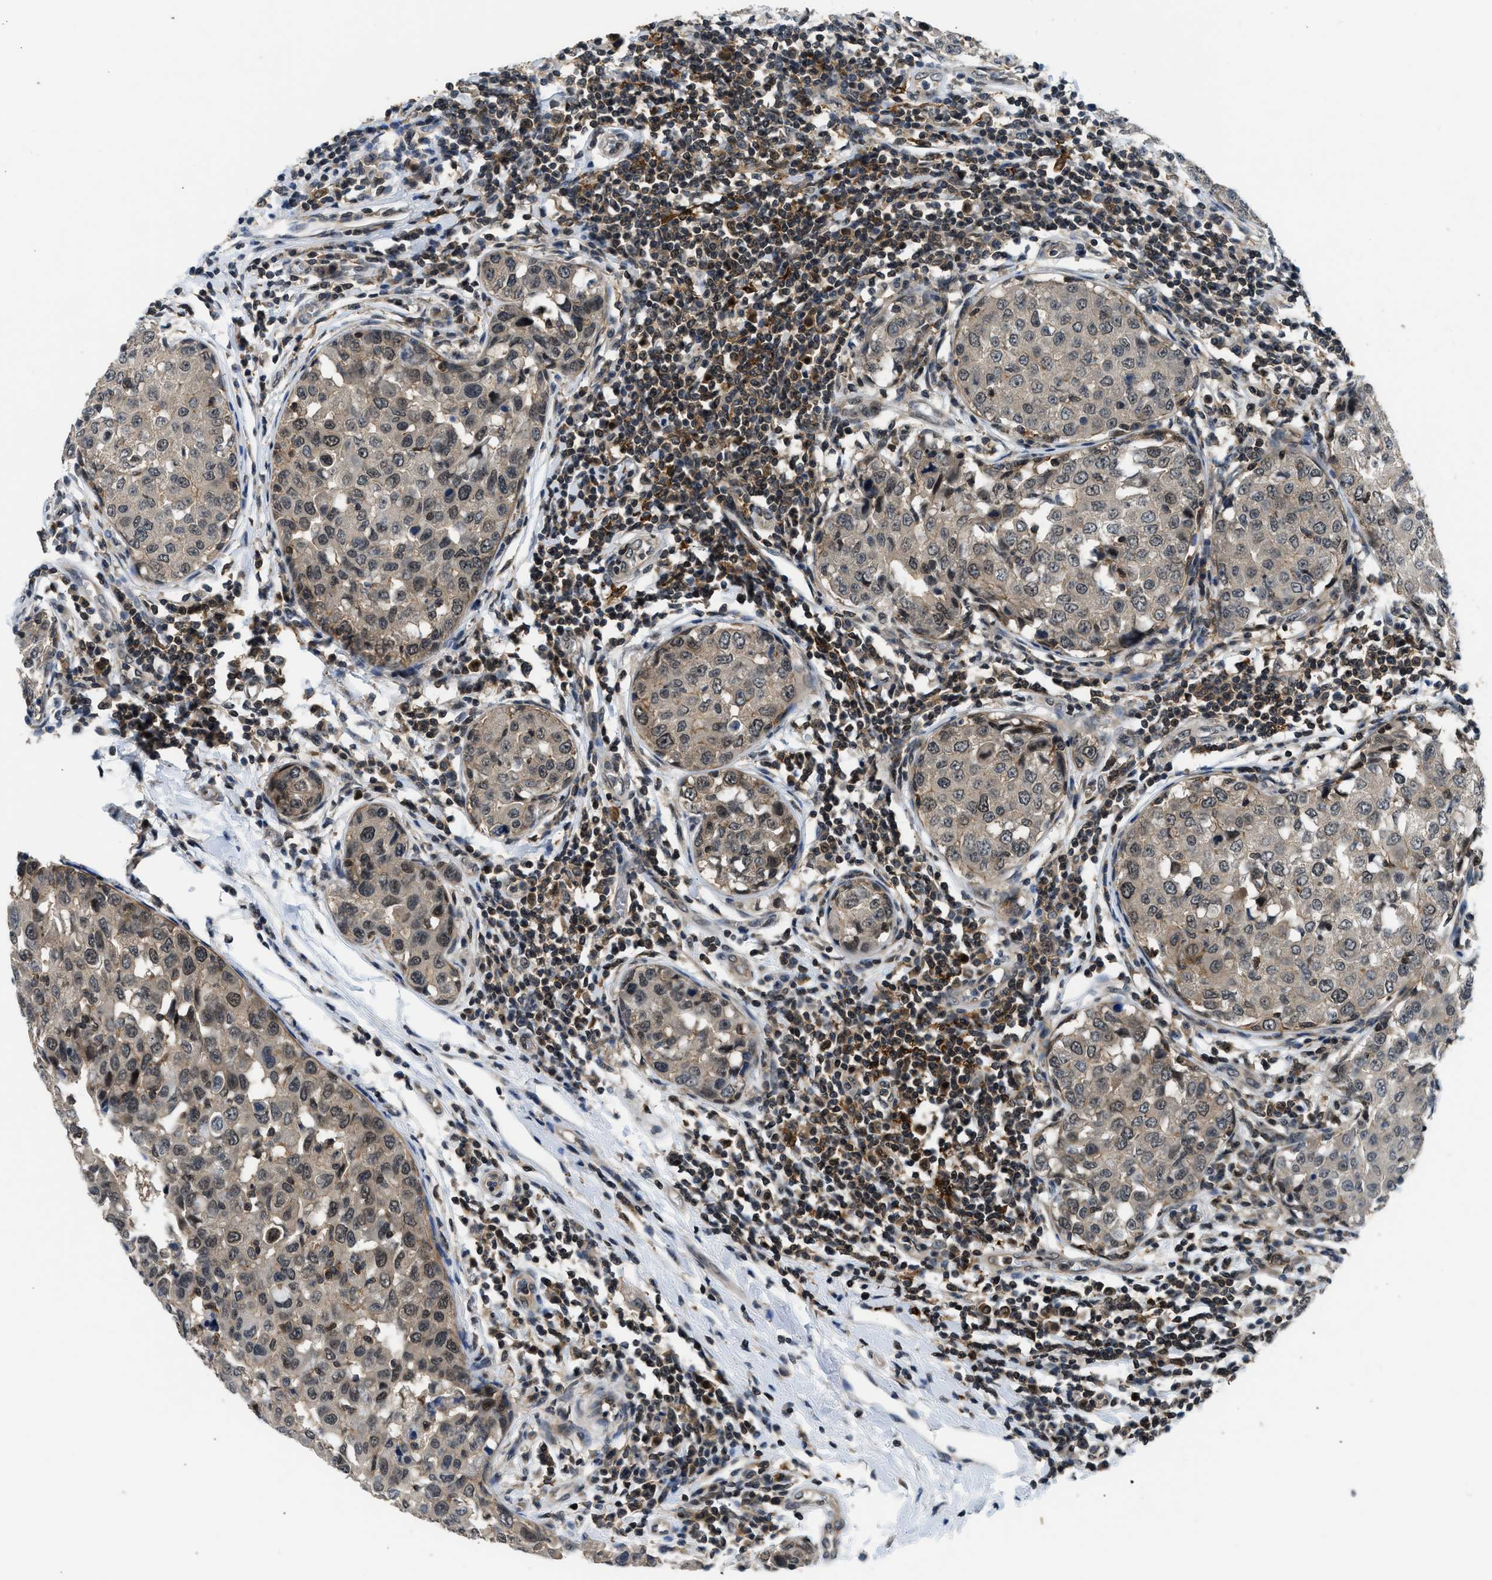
{"staining": {"intensity": "weak", "quantity": "25%-75%", "location": "cytoplasmic/membranous,nuclear"}, "tissue": "breast cancer", "cell_type": "Tumor cells", "image_type": "cancer", "snomed": [{"axis": "morphology", "description": "Duct carcinoma"}, {"axis": "topography", "description": "Breast"}], "caption": "Protein expression analysis of human breast cancer reveals weak cytoplasmic/membranous and nuclear positivity in about 25%-75% of tumor cells.", "gene": "MTMR1", "patient": {"sex": "female", "age": 27}}